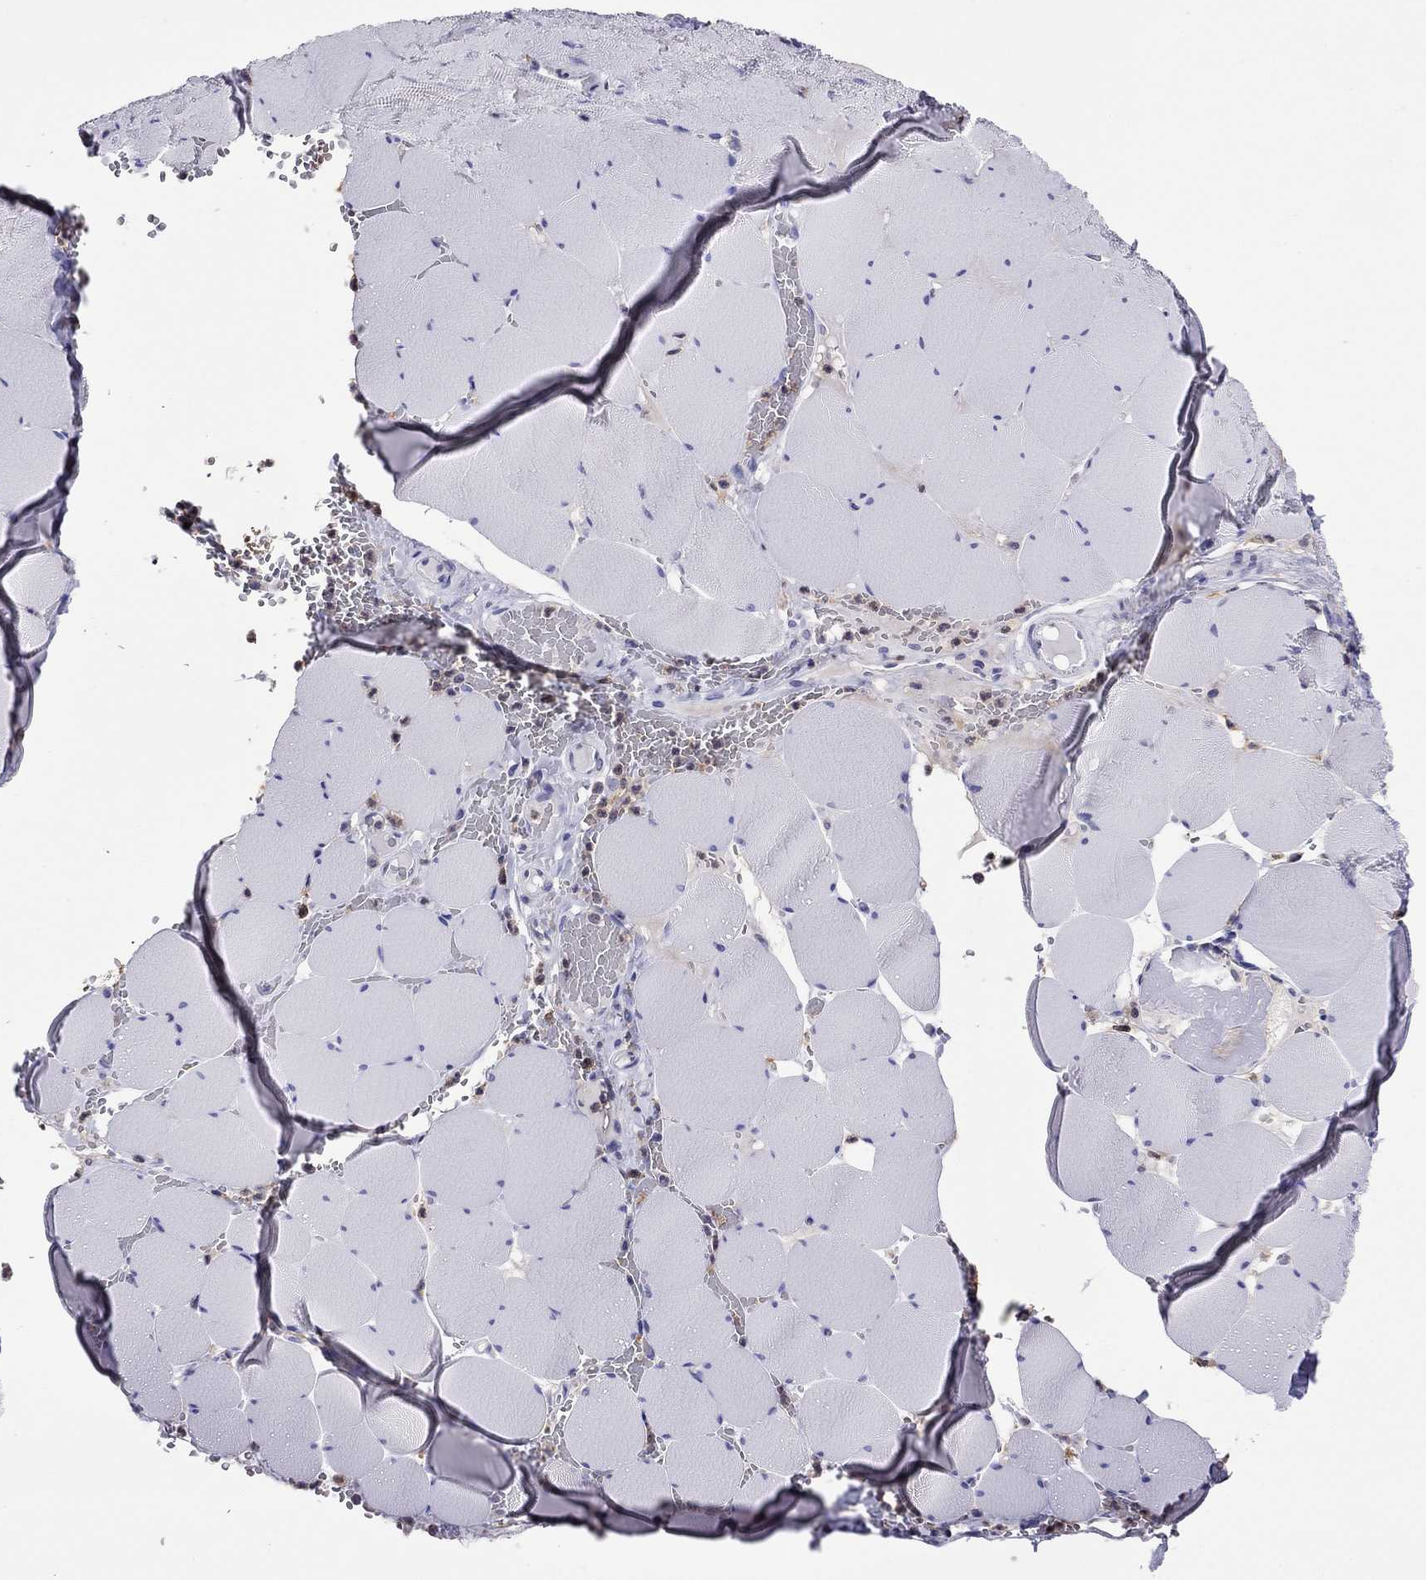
{"staining": {"intensity": "negative", "quantity": "none", "location": "none"}, "tissue": "skeletal muscle", "cell_type": "Myocytes", "image_type": "normal", "snomed": [{"axis": "morphology", "description": "Normal tissue, NOS"}, {"axis": "morphology", "description": "Malignant melanoma, Metastatic site"}, {"axis": "topography", "description": "Skeletal muscle"}], "caption": "Immunohistochemistry (IHC) histopathology image of normal human skeletal muscle stained for a protein (brown), which reveals no staining in myocytes.", "gene": "SCG2", "patient": {"sex": "male", "age": 50}}